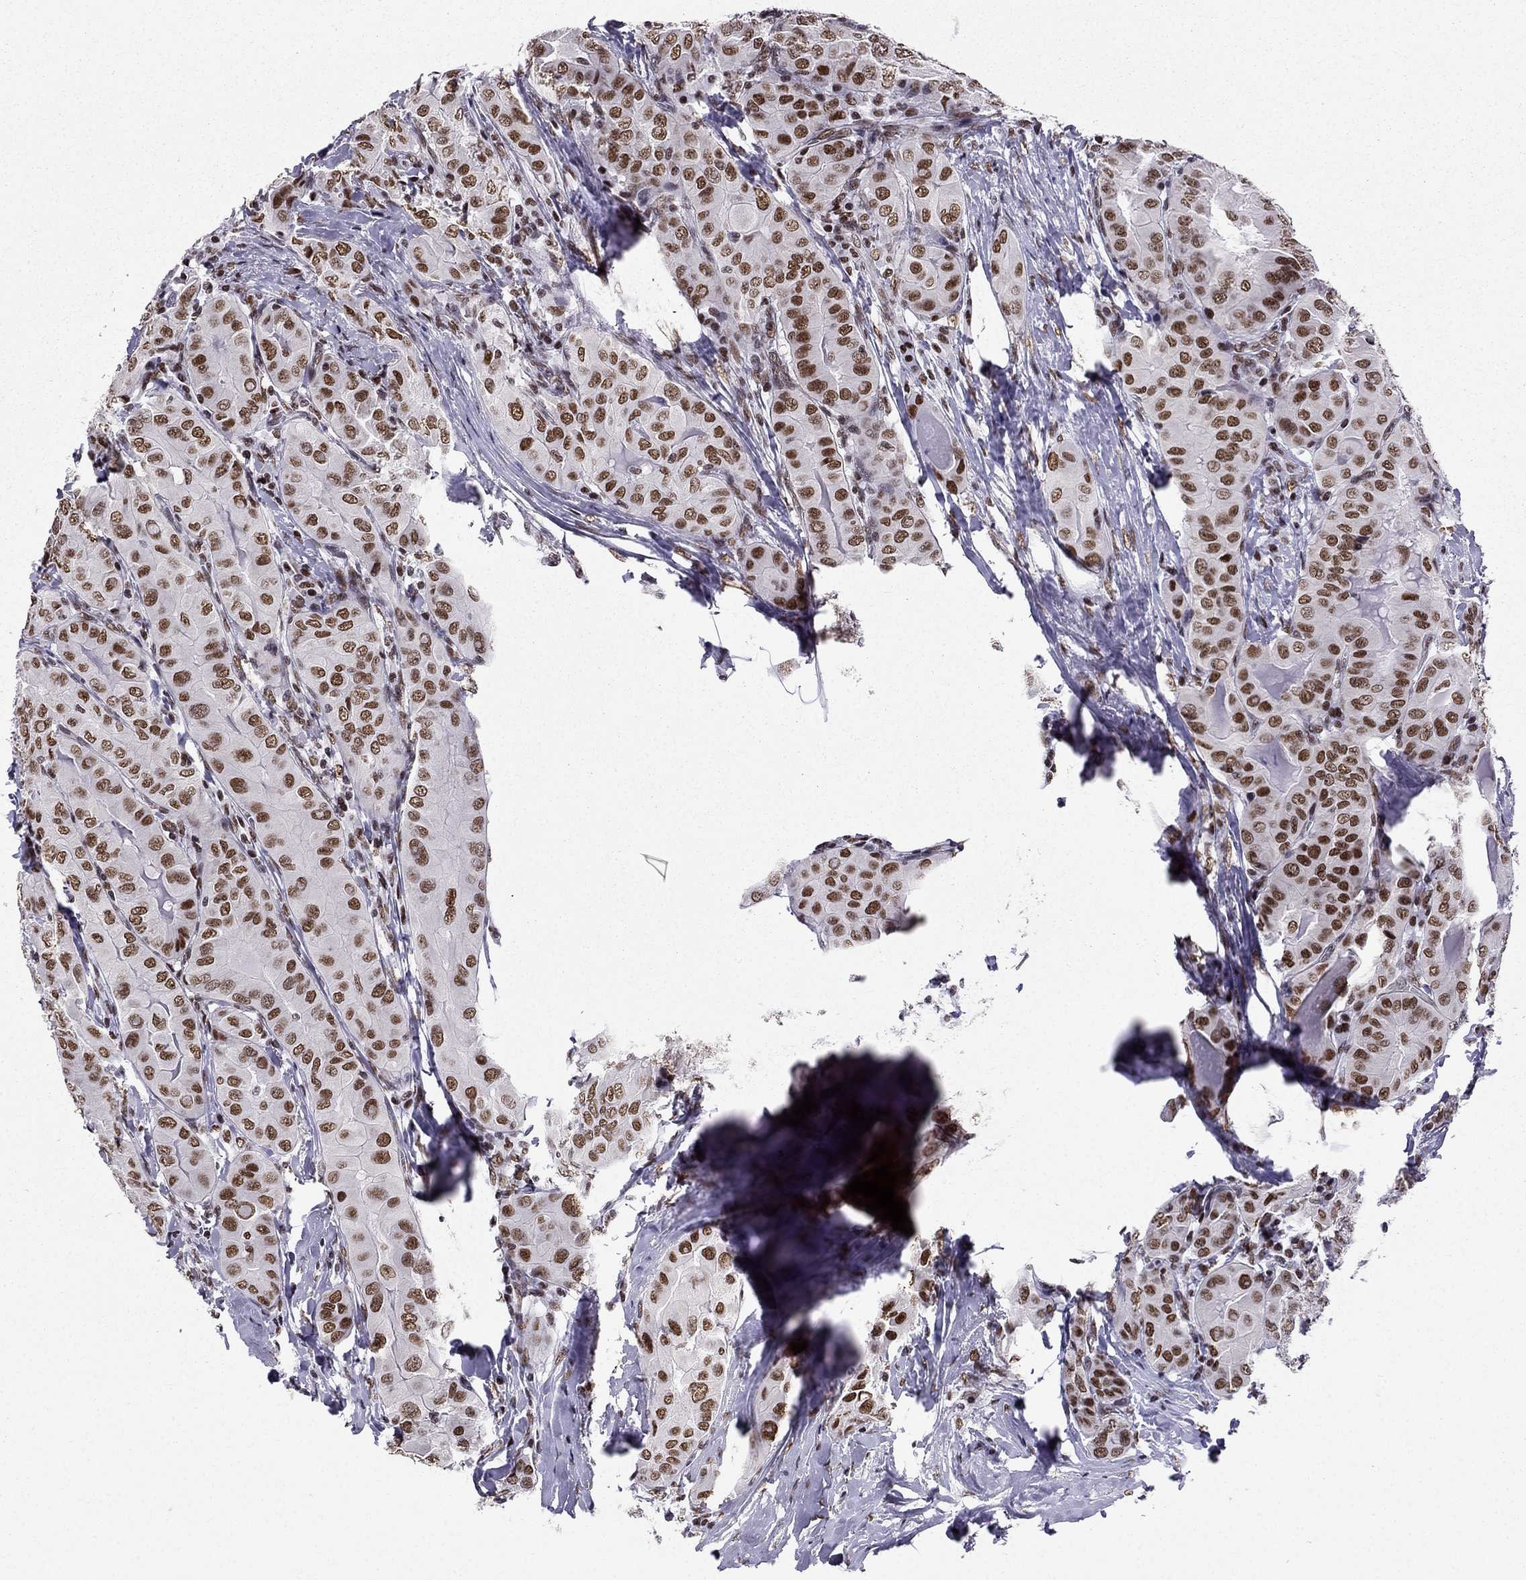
{"staining": {"intensity": "moderate", "quantity": ">75%", "location": "nuclear"}, "tissue": "thyroid cancer", "cell_type": "Tumor cells", "image_type": "cancer", "snomed": [{"axis": "morphology", "description": "Papillary adenocarcinoma, NOS"}, {"axis": "topography", "description": "Thyroid gland"}], "caption": "Tumor cells reveal medium levels of moderate nuclear staining in about >75% of cells in human papillary adenocarcinoma (thyroid).", "gene": "ZNF420", "patient": {"sex": "female", "age": 37}}